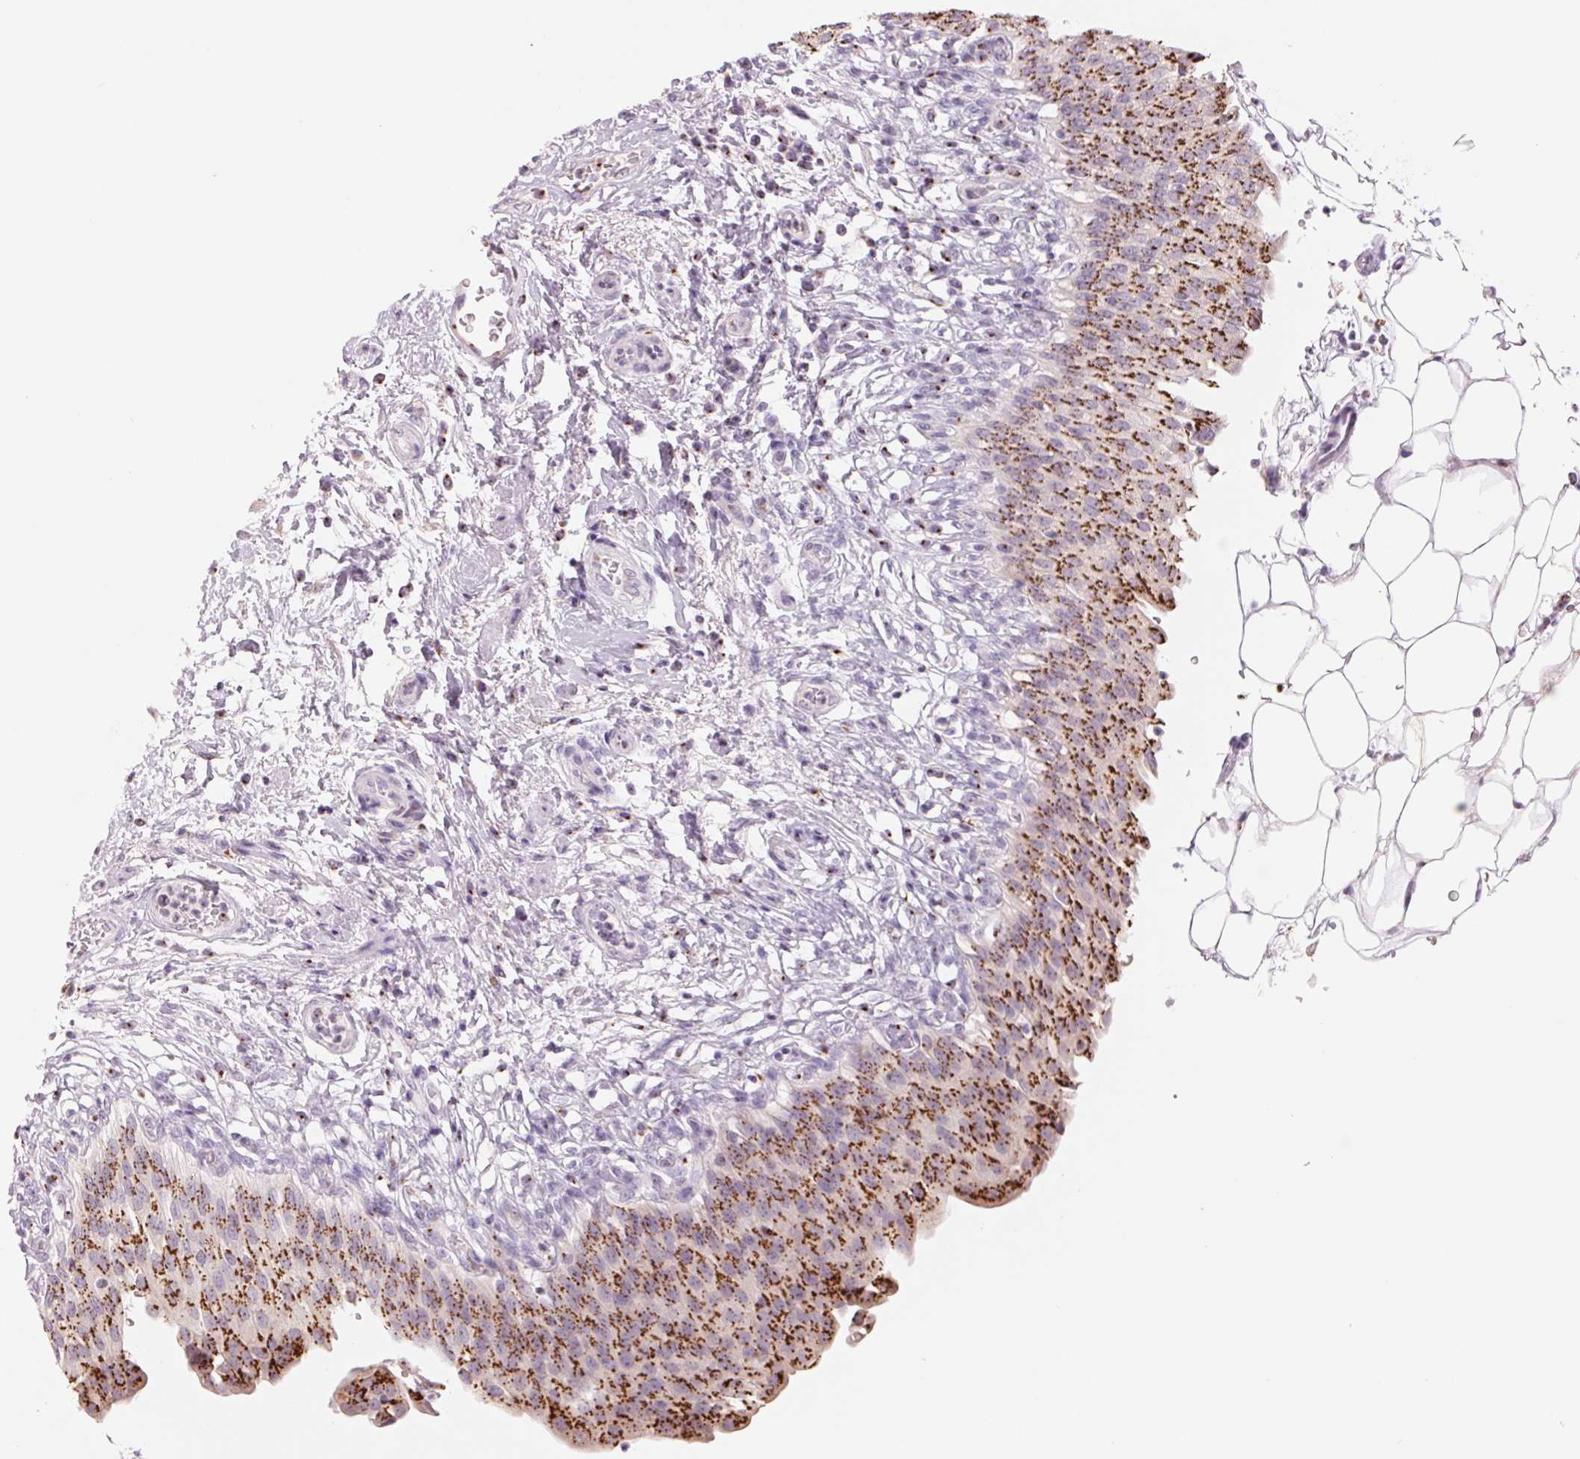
{"staining": {"intensity": "strong", "quantity": ">75%", "location": "cytoplasmic/membranous"}, "tissue": "urinary bladder", "cell_type": "Urothelial cells", "image_type": "normal", "snomed": [{"axis": "morphology", "description": "Normal tissue, NOS"}, {"axis": "topography", "description": "Urinary bladder"}, {"axis": "topography", "description": "Peripheral nerve tissue"}], "caption": "This is a micrograph of immunohistochemistry (IHC) staining of benign urinary bladder, which shows strong positivity in the cytoplasmic/membranous of urothelial cells.", "gene": "GALNT7", "patient": {"sex": "female", "age": 60}}